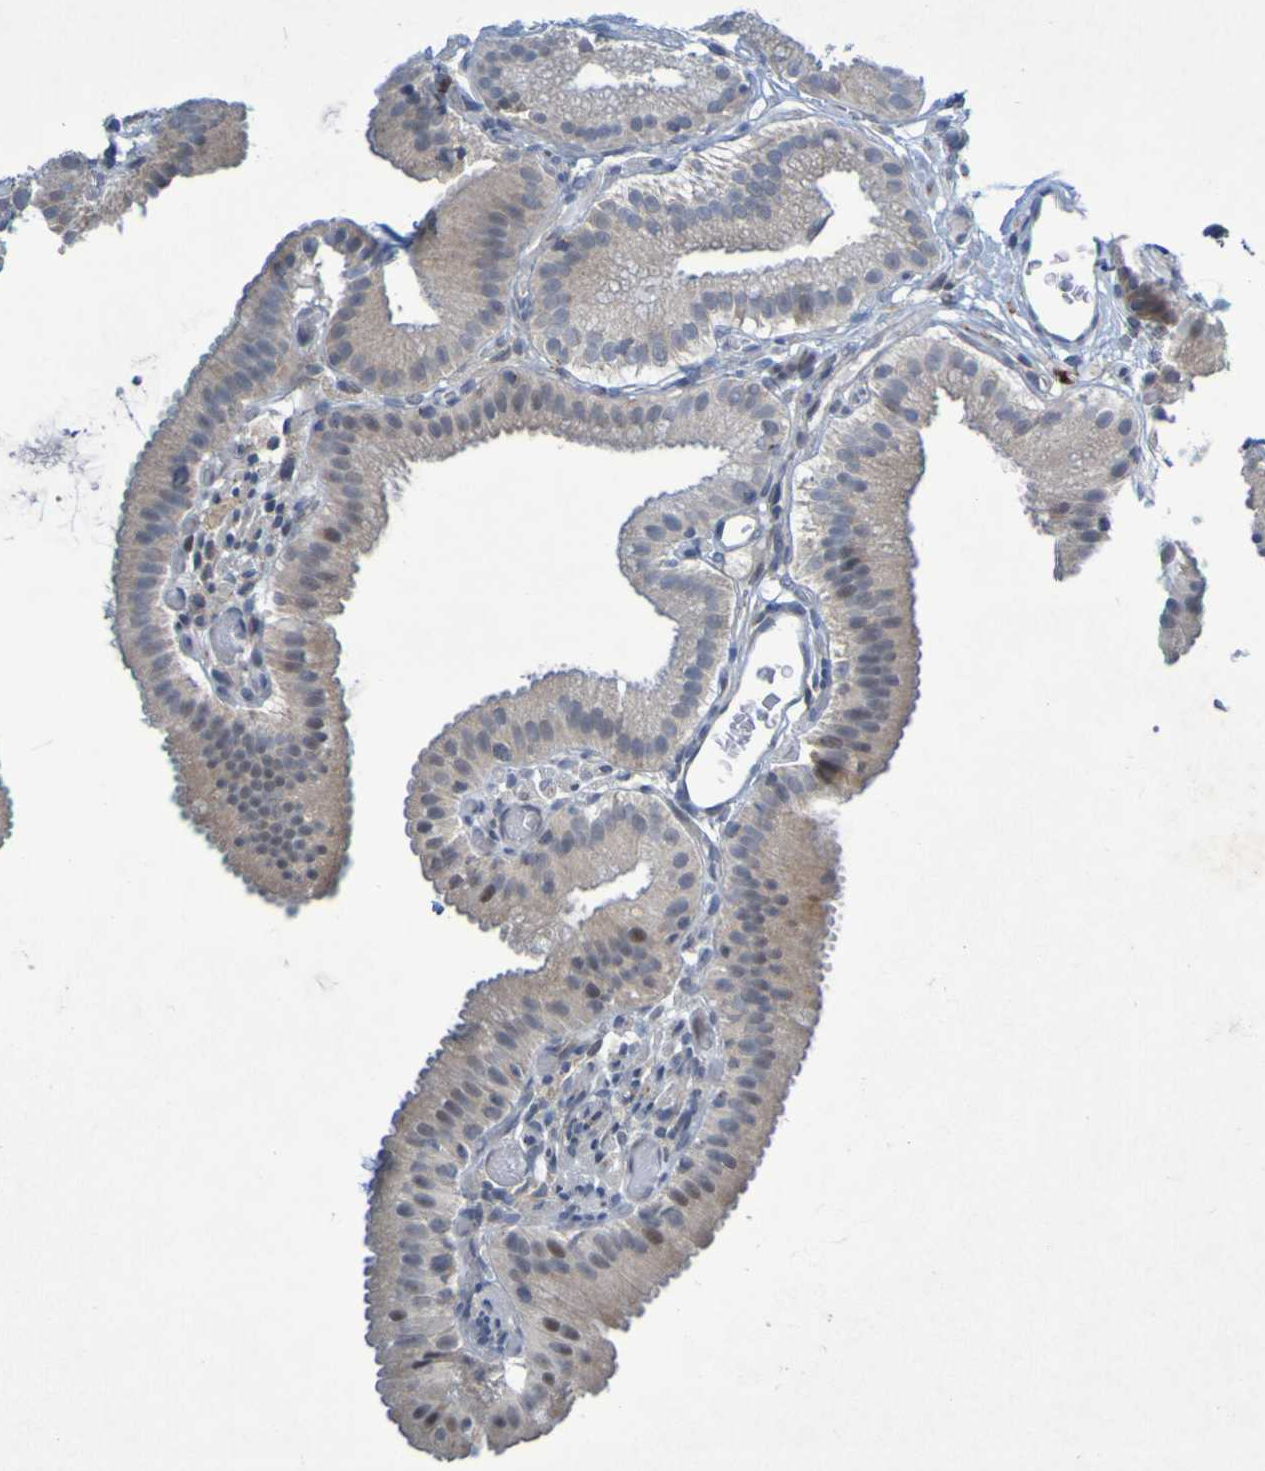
{"staining": {"intensity": "weak", "quantity": "25%-75%", "location": "cytoplasmic/membranous"}, "tissue": "gallbladder", "cell_type": "Glandular cells", "image_type": "normal", "snomed": [{"axis": "morphology", "description": "Normal tissue, NOS"}, {"axis": "topography", "description": "Gallbladder"}], "caption": "A brown stain highlights weak cytoplasmic/membranous expression of a protein in glandular cells of benign gallbladder.", "gene": "LILRB5", "patient": {"sex": "male", "age": 54}}